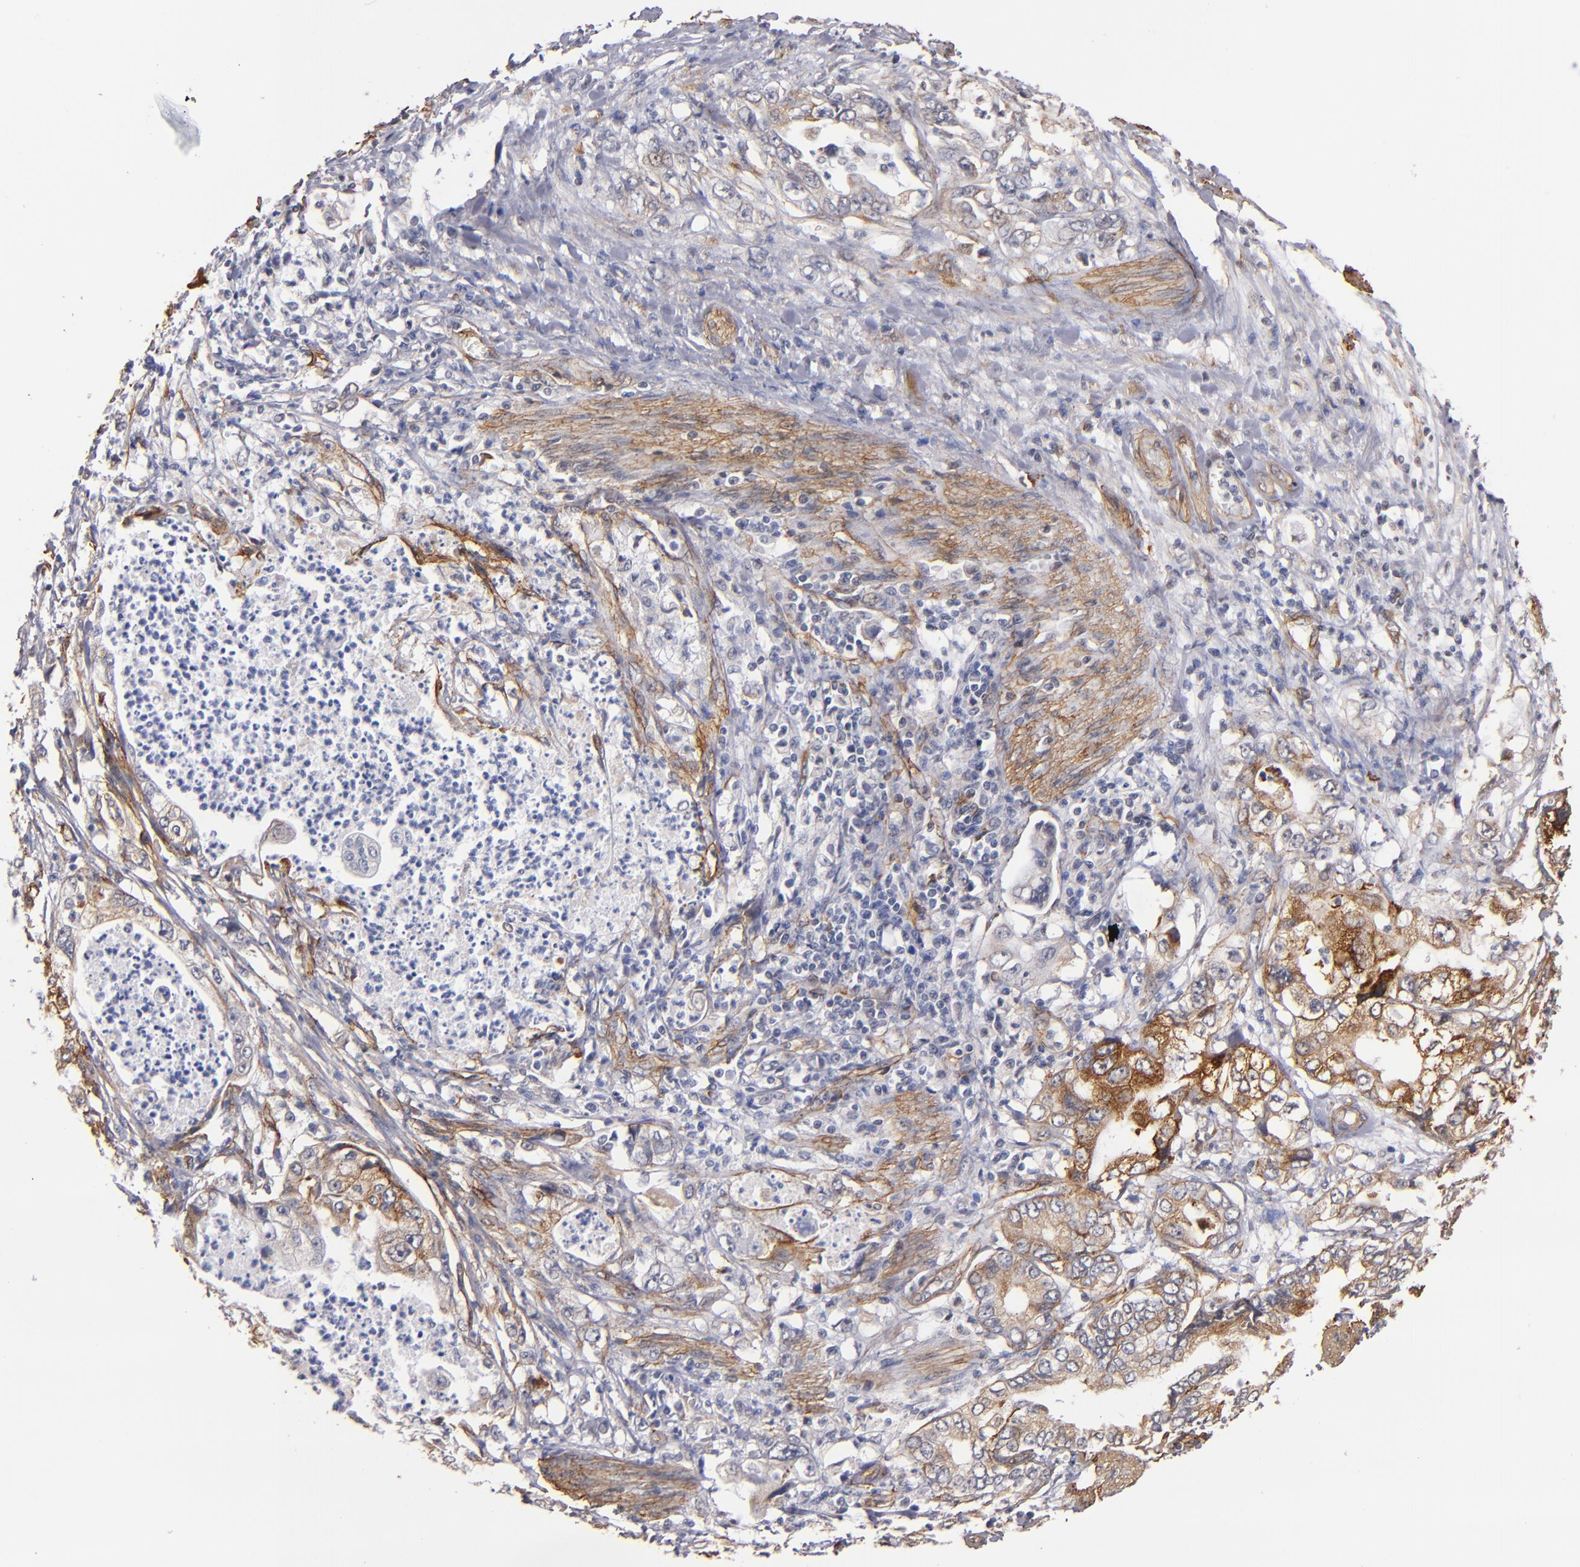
{"staining": {"intensity": "moderate", "quantity": ">75%", "location": "cytoplasmic/membranous"}, "tissue": "stomach cancer", "cell_type": "Tumor cells", "image_type": "cancer", "snomed": [{"axis": "morphology", "description": "Adenocarcinoma, NOS"}, {"axis": "topography", "description": "Pancreas"}, {"axis": "topography", "description": "Stomach, upper"}], "caption": "This image demonstrates adenocarcinoma (stomach) stained with immunohistochemistry to label a protein in brown. The cytoplasmic/membranous of tumor cells show moderate positivity for the protein. Nuclei are counter-stained blue.", "gene": "LAMC1", "patient": {"sex": "male", "age": 77}}